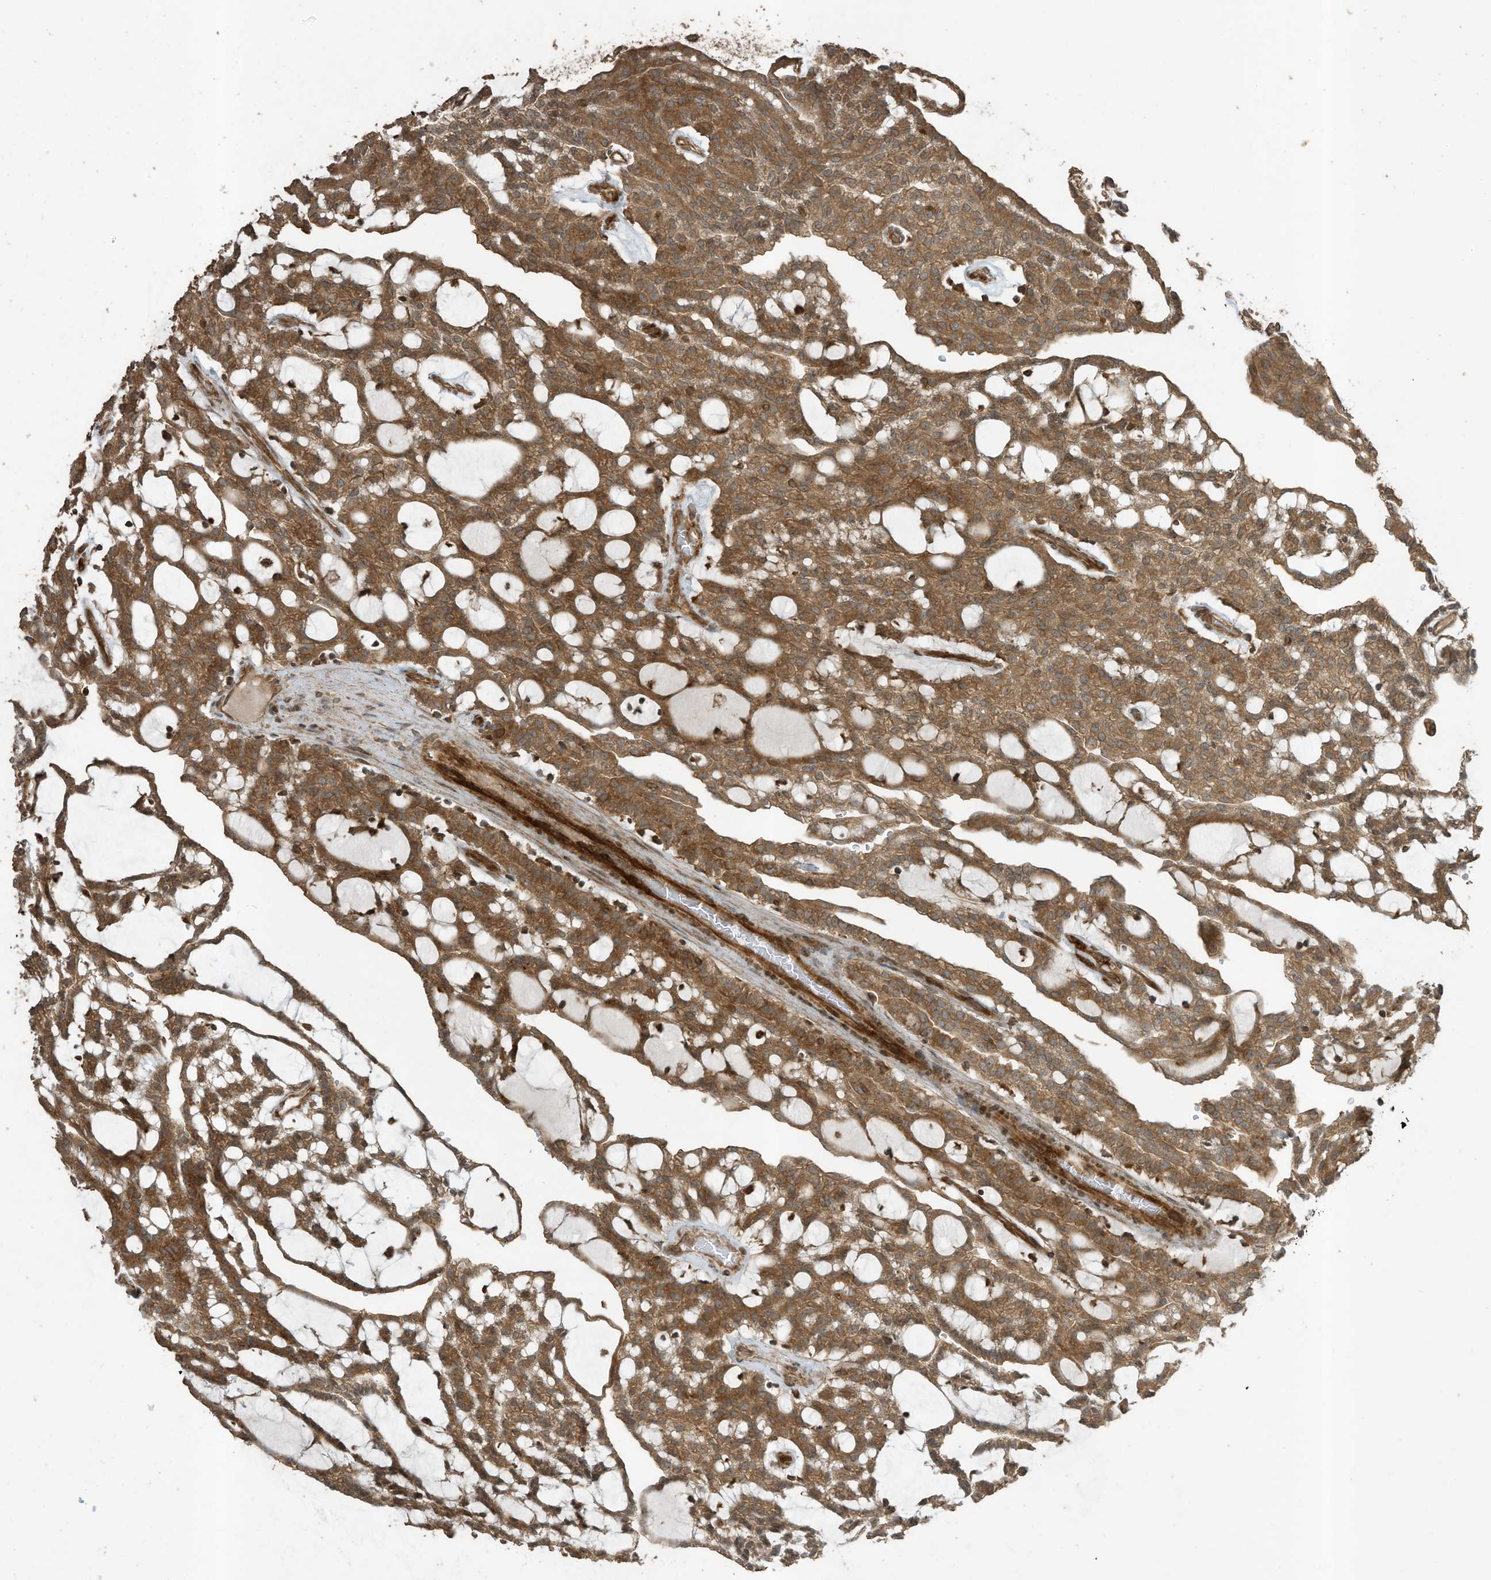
{"staining": {"intensity": "moderate", "quantity": ">75%", "location": "cytoplasmic/membranous"}, "tissue": "renal cancer", "cell_type": "Tumor cells", "image_type": "cancer", "snomed": [{"axis": "morphology", "description": "Adenocarcinoma, NOS"}, {"axis": "topography", "description": "Kidney"}], "caption": "Human renal cancer stained with a brown dye demonstrates moderate cytoplasmic/membranous positive positivity in approximately >75% of tumor cells.", "gene": "ZNF653", "patient": {"sex": "male", "age": 63}}